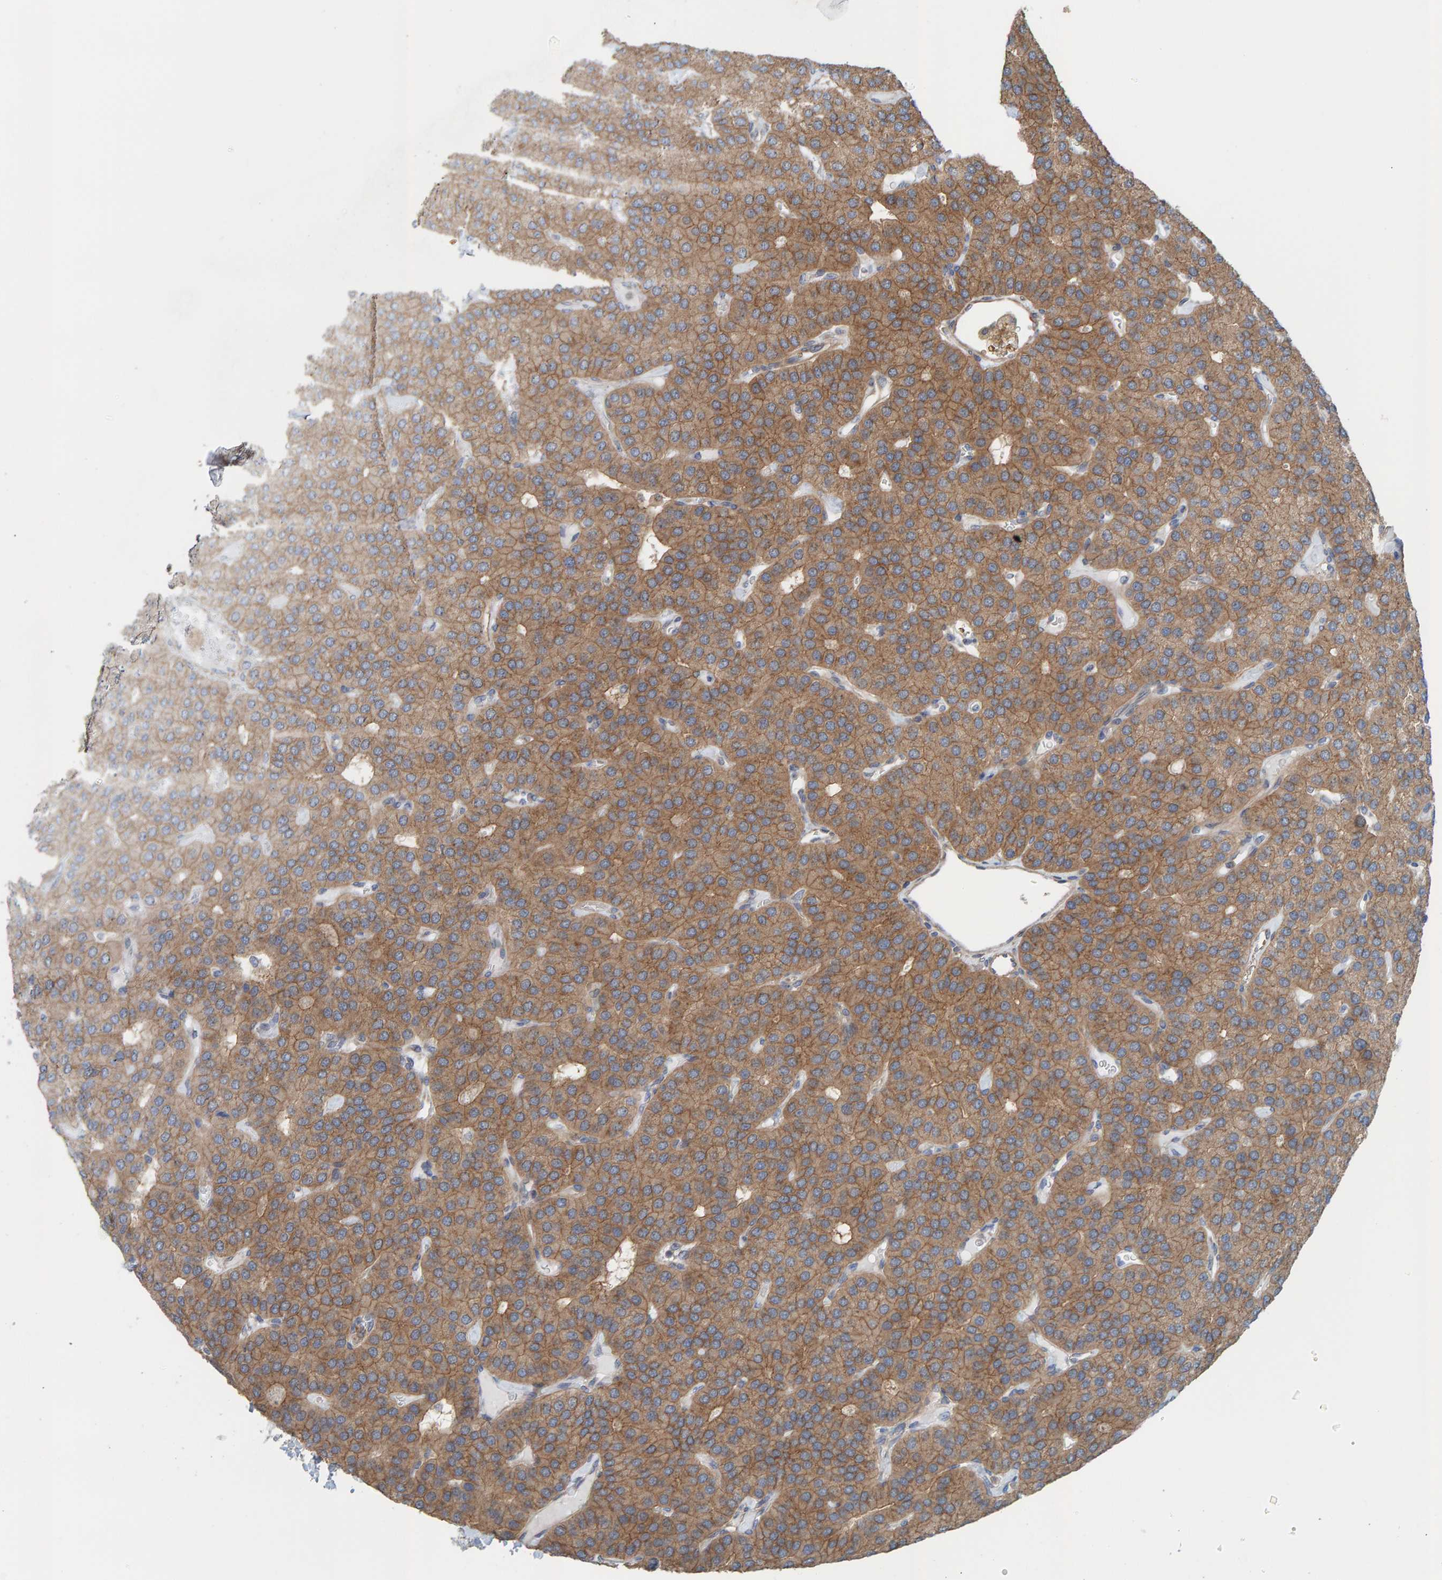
{"staining": {"intensity": "moderate", "quantity": ">75%", "location": "cytoplasmic/membranous"}, "tissue": "parathyroid gland", "cell_type": "Glandular cells", "image_type": "normal", "snomed": [{"axis": "morphology", "description": "Normal tissue, NOS"}, {"axis": "morphology", "description": "Adenoma, NOS"}, {"axis": "topography", "description": "Parathyroid gland"}], "caption": "Immunohistochemistry of unremarkable parathyroid gland reveals medium levels of moderate cytoplasmic/membranous expression in approximately >75% of glandular cells. (Brightfield microscopy of DAB IHC at high magnification).", "gene": "UBAP1", "patient": {"sex": "female", "age": 86}}